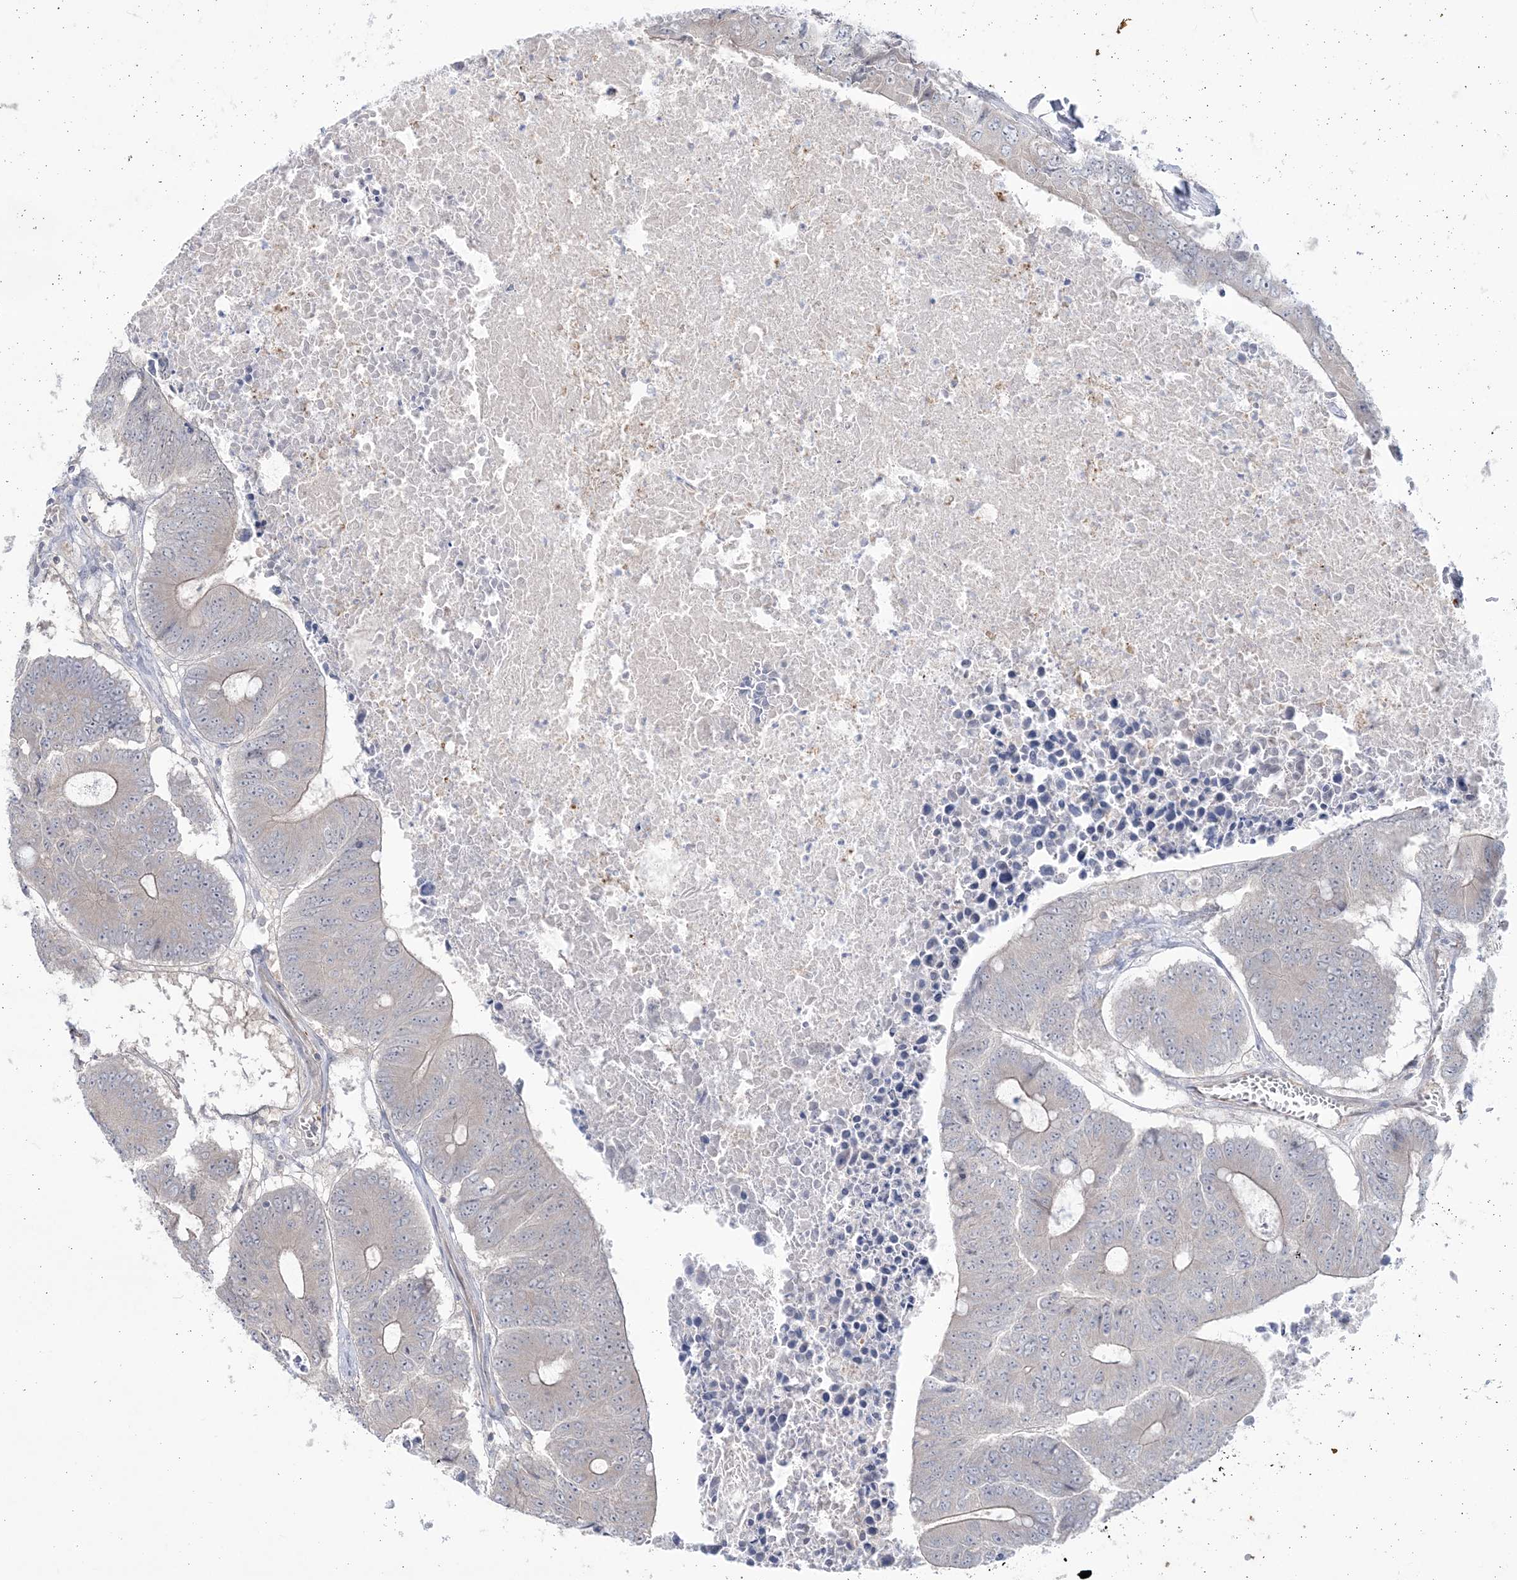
{"staining": {"intensity": "negative", "quantity": "none", "location": "none"}, "tissue": "colorectal cancer", "cell_type": "Tumor cells", "image_type": "cancer", "snomed": [{"axis": "morphology", "description": "Adenocarcinoma, NOS"}, {"axis": "topography", "description": "Colon"}], "caption": "Colorectal cancer (adenocarcinoma) was stained to show a protein in brown. There is no significant staining in tumor cells.", "gene": "DHX57", "patient": {"sex": "male", "age": 87}}